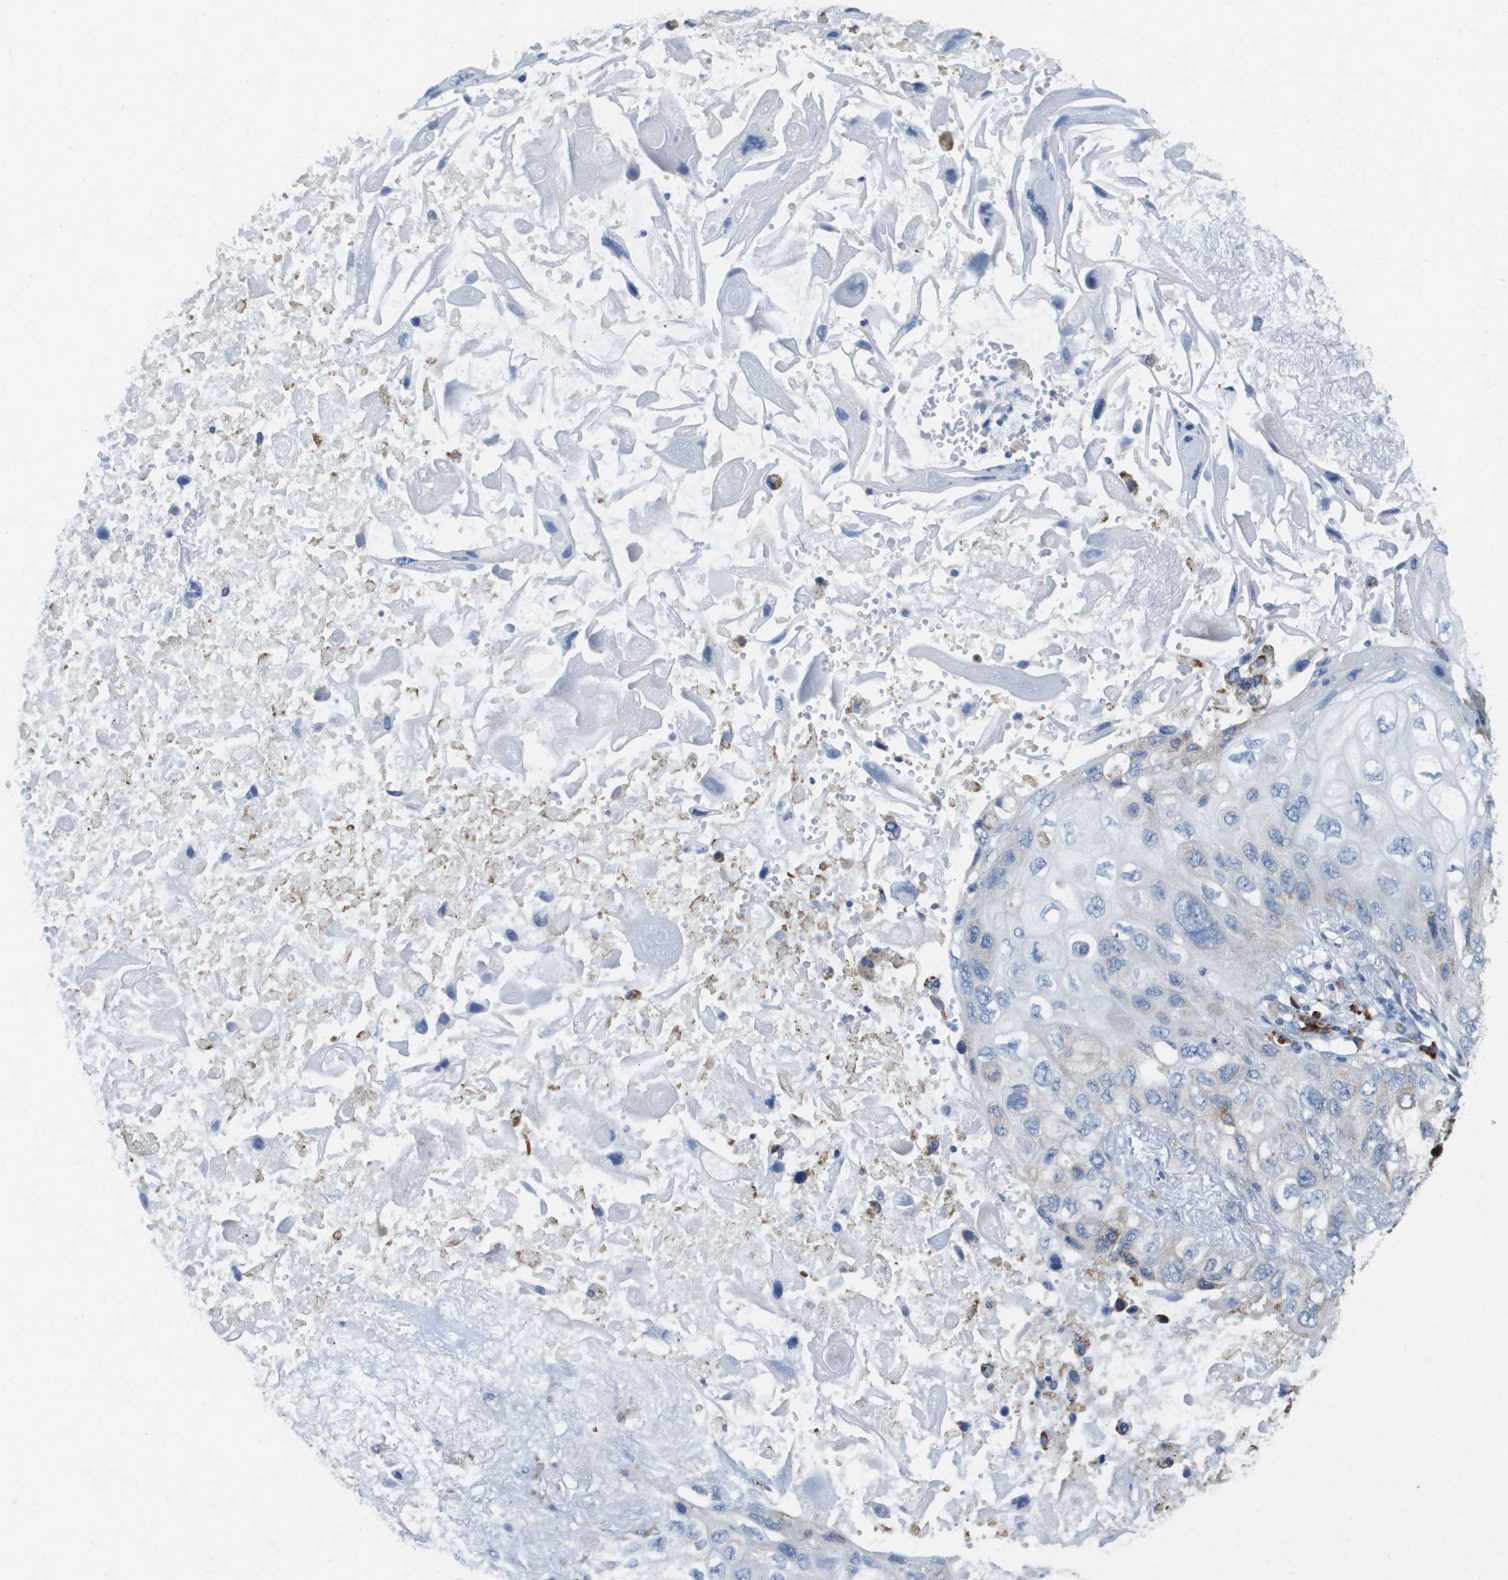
{"staining": {"intensity": "negative", "quantity": "none", "location": "none"}, "tissue": "lung cancer", "cell_type": "Tumor cells", "image_type": "cancer", "snomed": [{"axis": "morphology", "description": "Squamous cell carcinoma, NOS"}, {"axis": "topography", "description": "Lung"}], "caption": "This is an immunohistochemistry image of human lung squamous cell carcinoma. There is no staining in tumor cells.", "gene": "CD3G", "patient": {"sex": "female", "age": 73}}